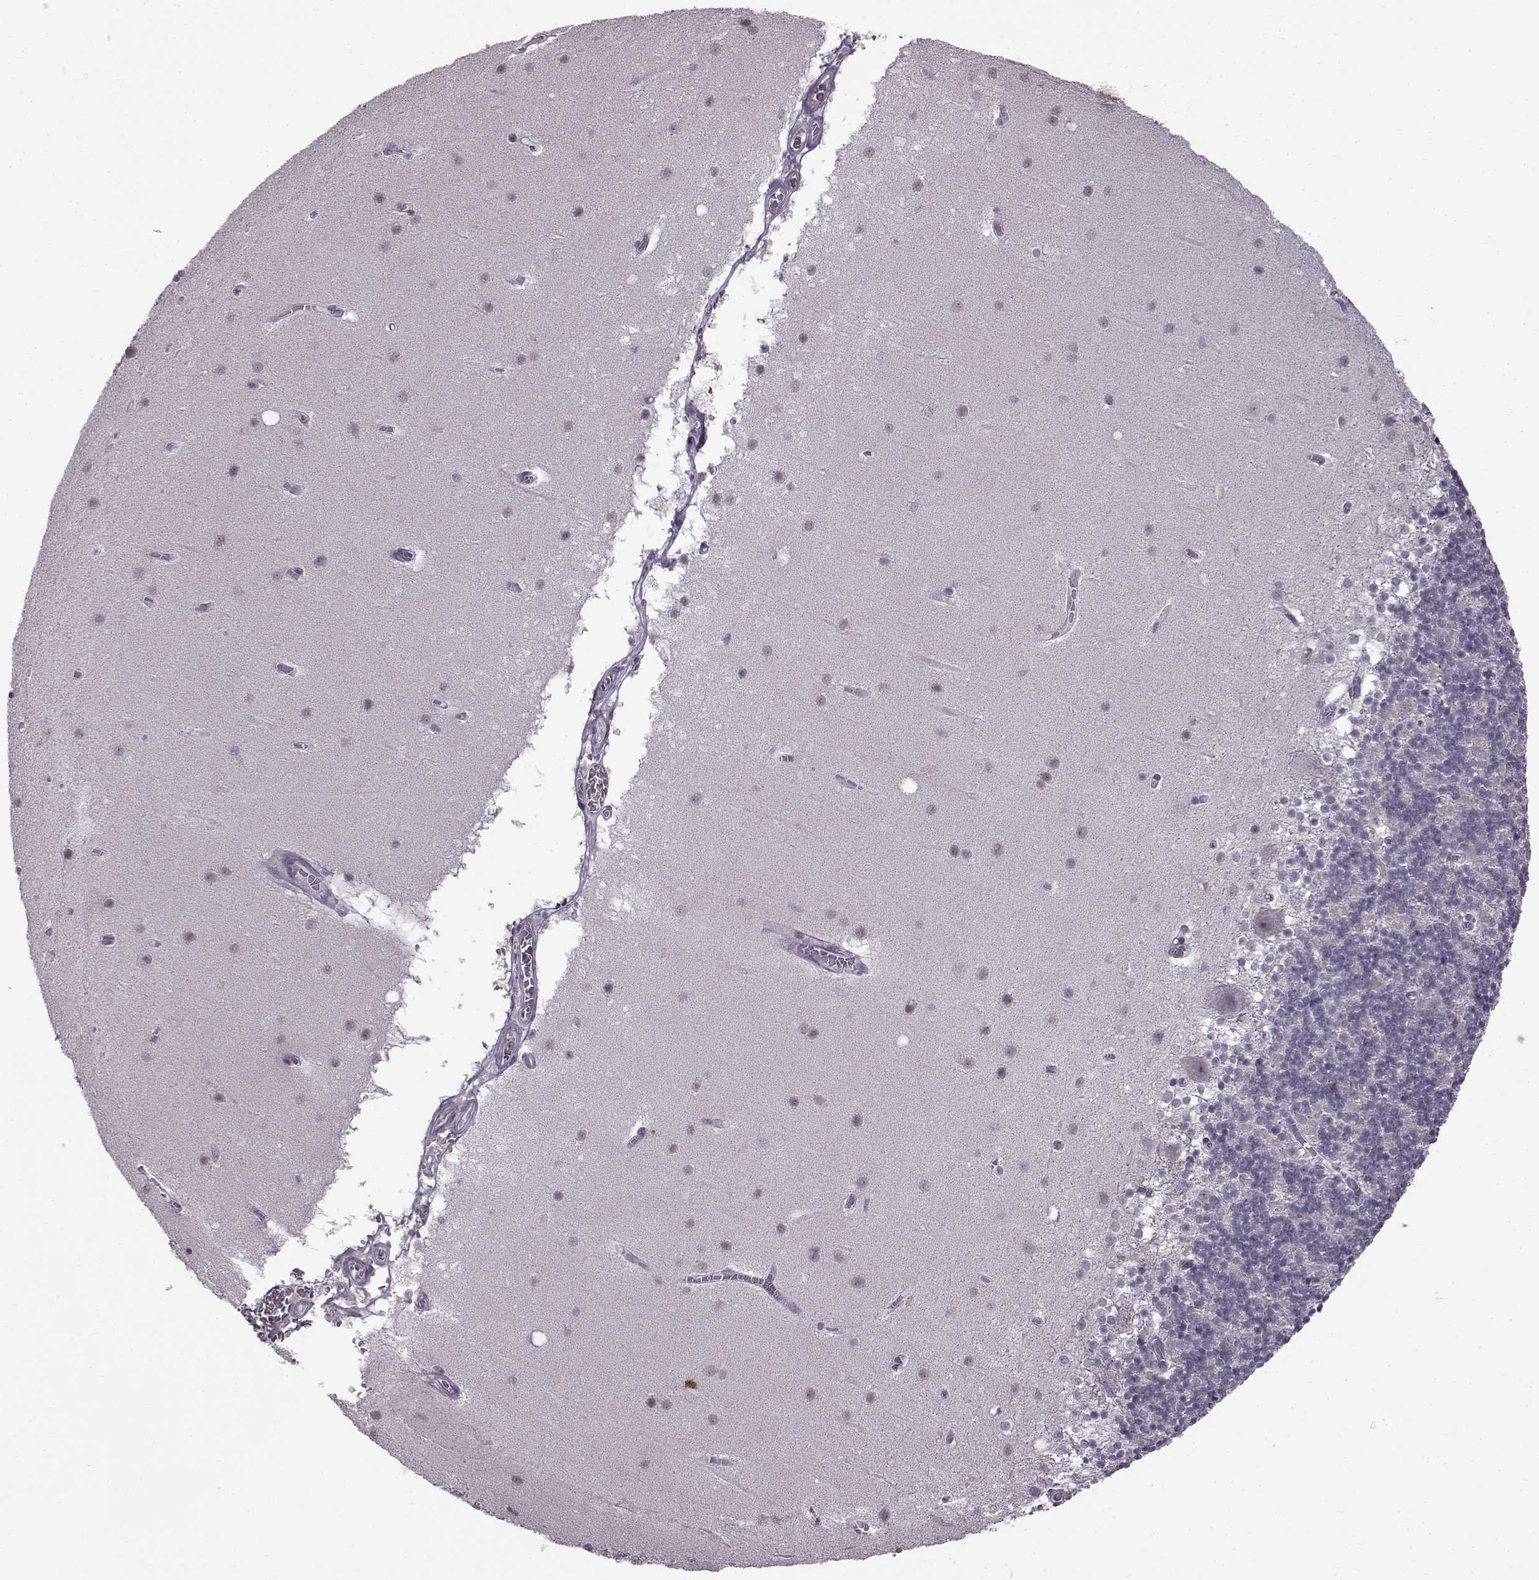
{"staining": {"intensity": "negative", "quantity": "none", "location": "none"}, "tissue": "cerebellum", "cell_type": "Cells in granular layer", "image_type": "normal", "snomed": [{"axis": "morphology", "description": "Normal tissue, NOS"}, {"axis": "topography", "description": "Cerebellum"}], "caption": "An image of human cerebellum is negative for staining in cells in granular layer. (Brightfield microscopy of DAB (3,3'-diaminobenzidine) immunohistochemistry (IHC) at high magnification).", "gene": "SLC28A2", "patient": {"sex": "male", "age": 70}}